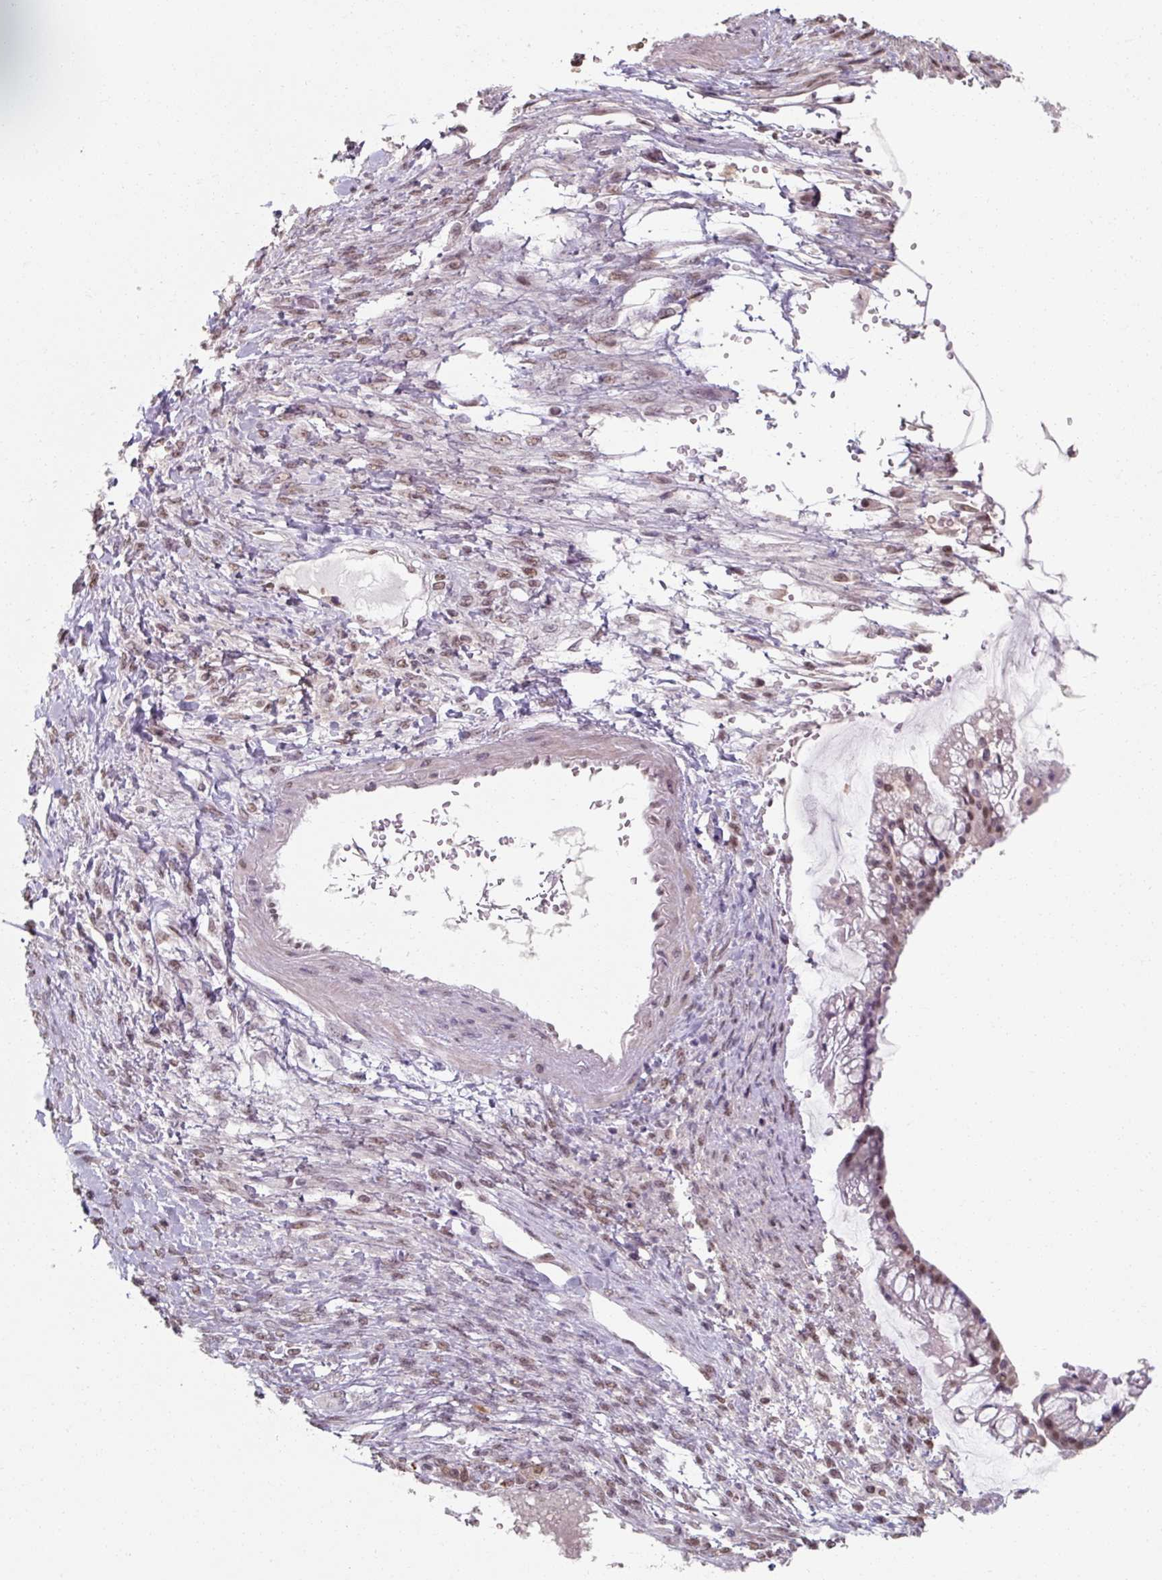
{"staining": {"intensity": "negative", "quantity": "none", "location": "none"}, "tissue": "ovarian cancer", "cell_type": "Tumor cells", "image_type": "cancer", "snomed": [{"axis": "morphology", "description": "Cystadenocarcinoma, mucinous, NOS"}, {"axis": "topography", "description": "Ovary"}], "caption": "High power microscopy histopathology image of an immunohistochemistry (IHC) micrograph of ovarian mucinous cystadenocarcinoma, revealing no significant positivity in tumor cells.", "gene": "ZFTRAF1", "patient": {"sex": "female", "age": 73}}